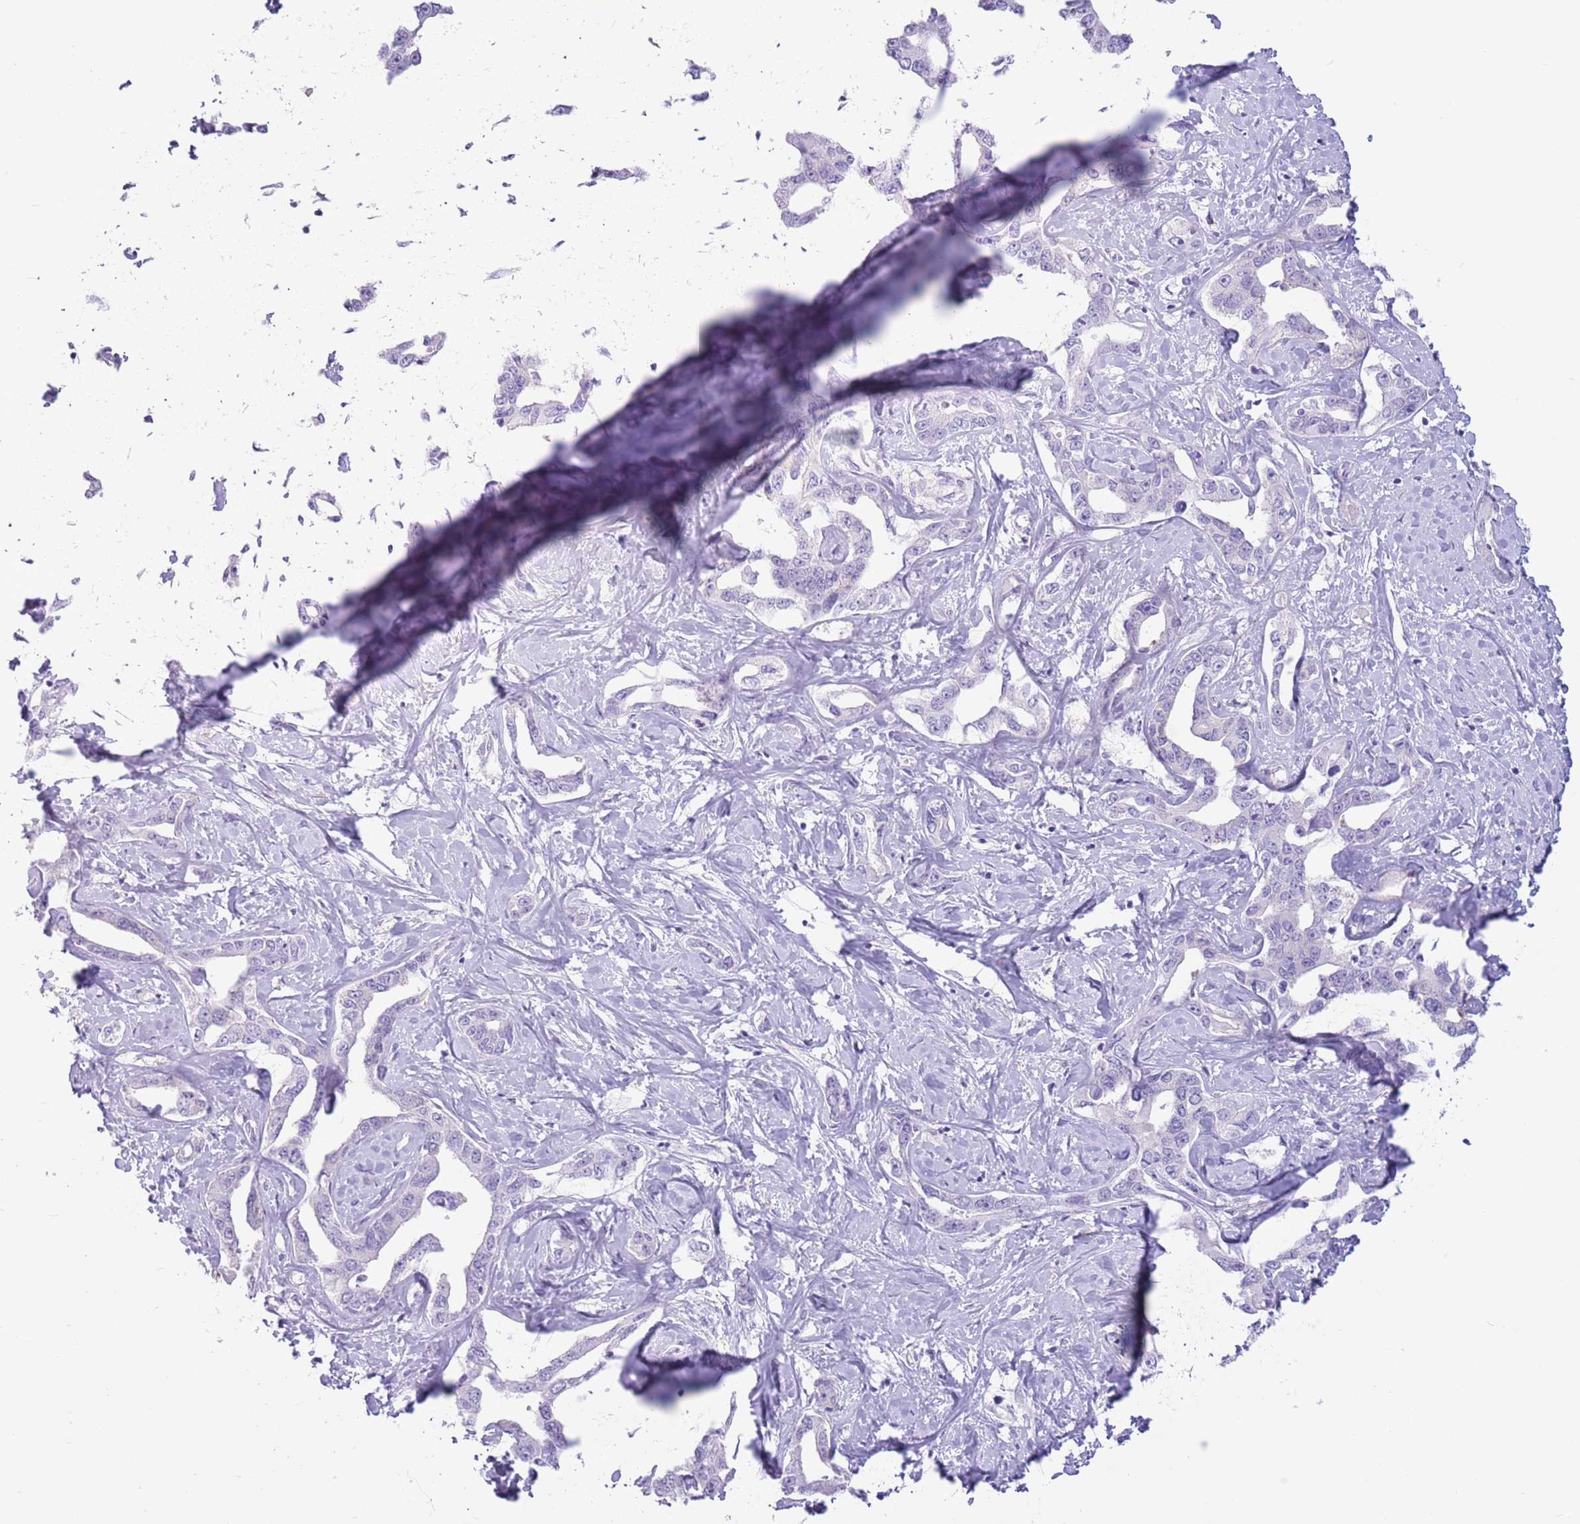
{"staining": {"intensity": "negative", "quantity": "none", "location": "none"}, "tissue": "liver cancer", "cell_type": "Tumor cells", "image_type": "cancer", "snomed": [{"axis": "morphology", "description": "Cholangiocarcinoma"}, {"axis": "topography", "description": "Liver"}], "caption": "Immunohistochemistry of human liver cancer displays no positivity in tumor cells.", "gene": "SNX6", "patient": {"sex": "male", "age": 59}}